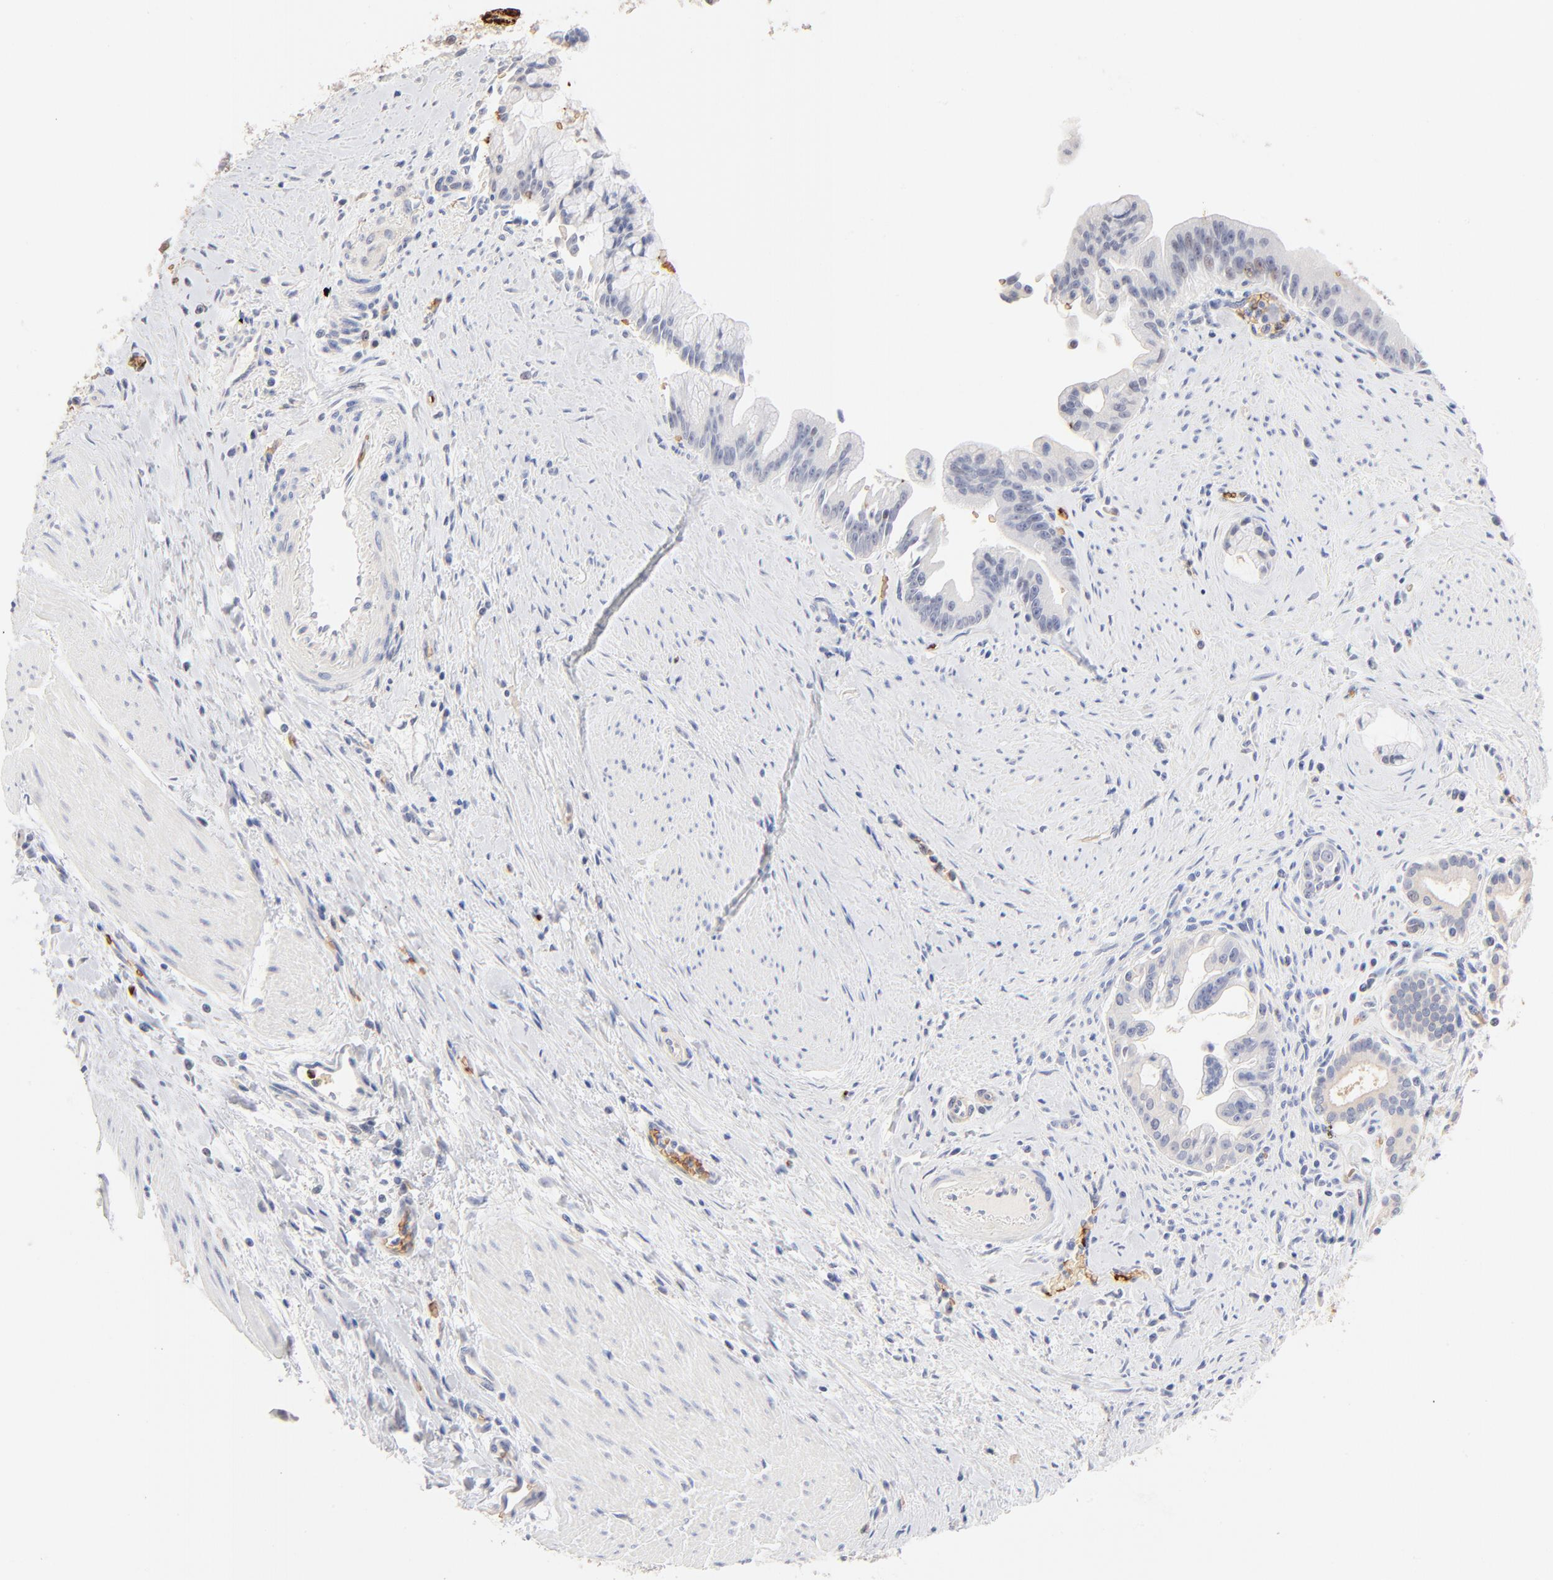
{"staining": {"intensity": "negative", "quantity": "none", "location": "none"}, "tissue": "pancreatic cancer", "cell_type": "Tumor cells", "image_type": "cancer", "snomed": [{"axis": "morphology", "description": "Adenocarcinoma, NOS"}, {"axis": "topography", "description": "Pancreas"}], "caption": "IHC of adenocarcinoma (pancreatic) shows no staining in tumor cells.", "gene": "SPTB", "patient": {"sex": "male", "age": 59}}